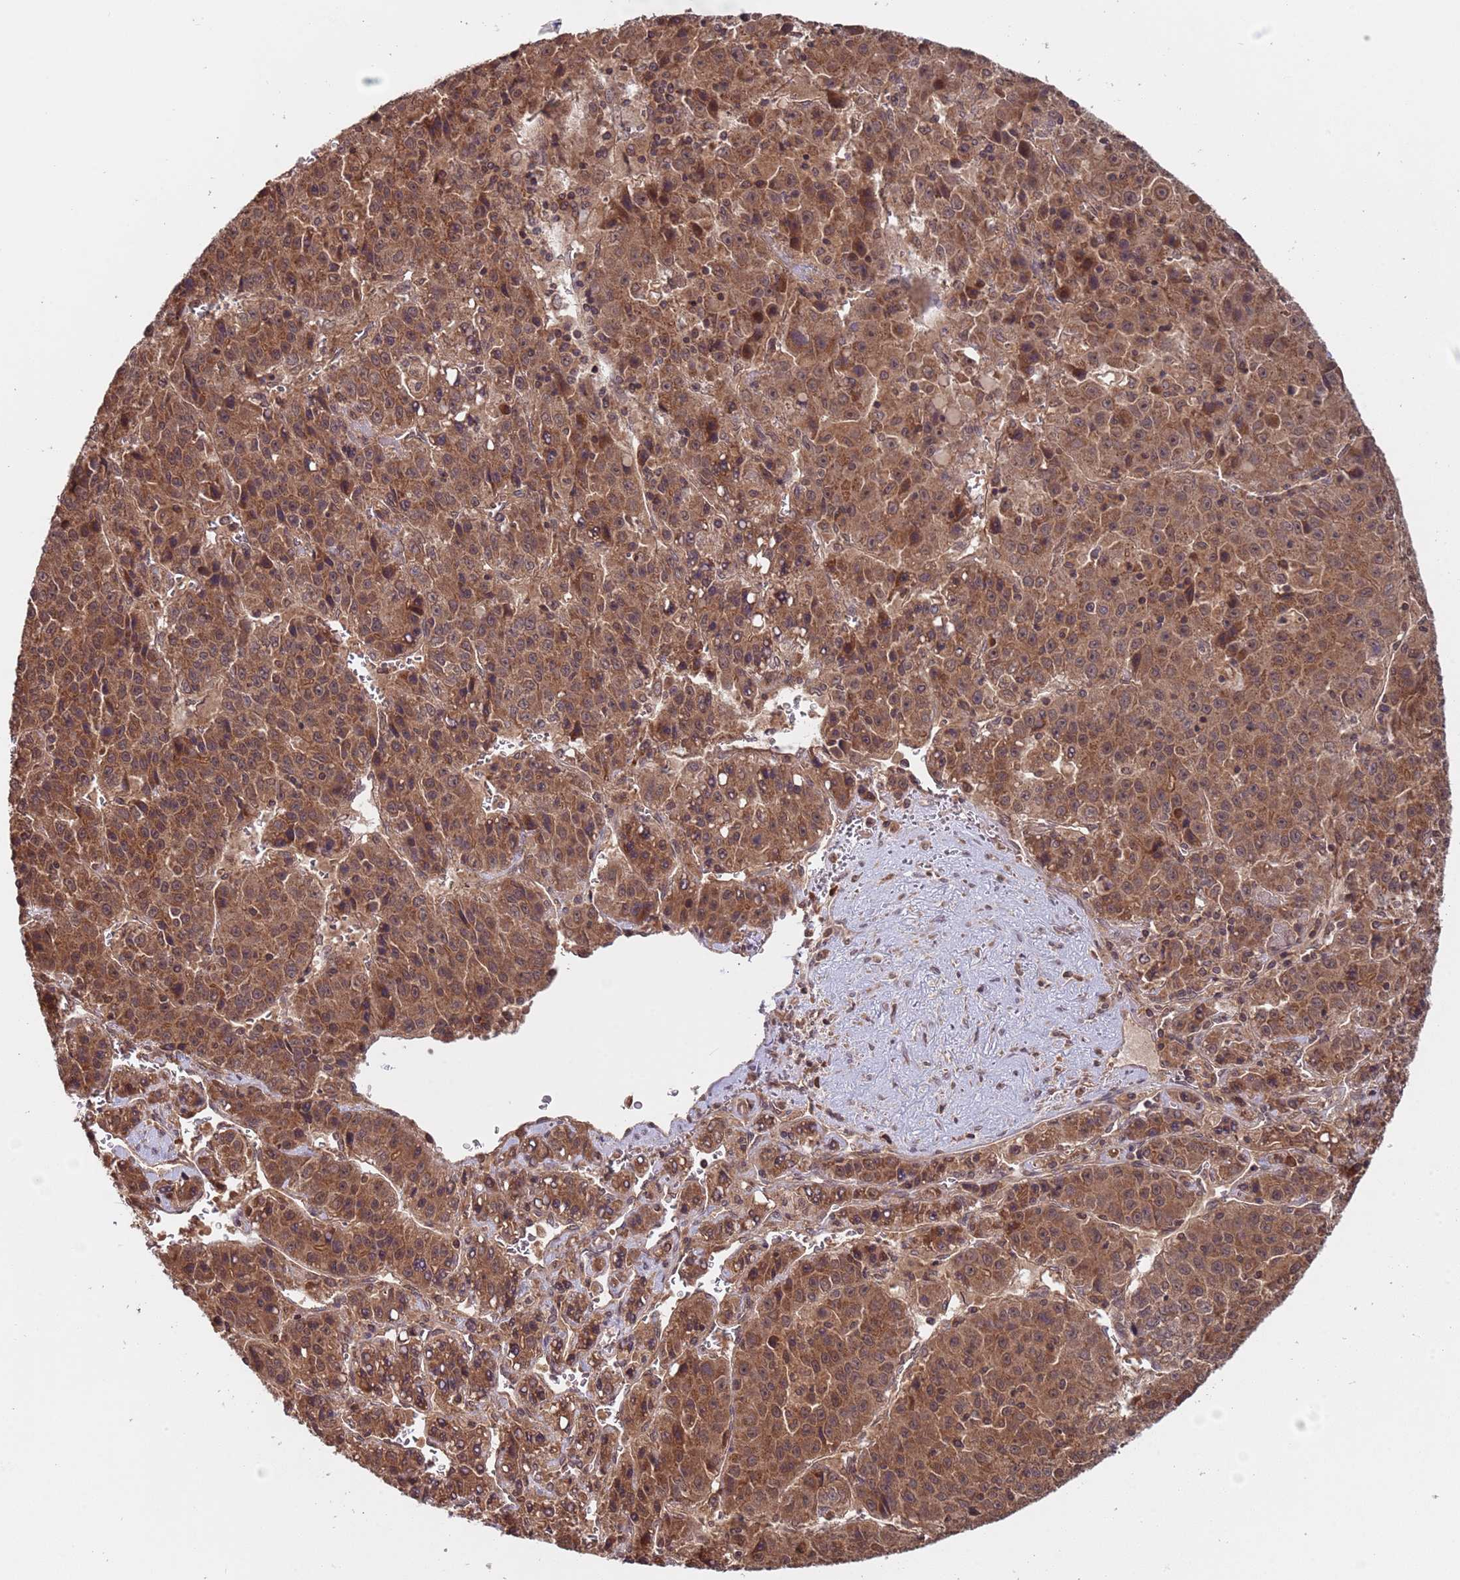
{"staining": {"intensity": "moderate", "quantity": ">75%", "location": "cytoplasmic/membranous,nuclear"}, "tissue": "liver cancer", "cell_type": "Tumor cells", "image_type": "cancer", "snomed": [{"axis": "morphology", "description": "Carcinoma, Hepatocellular, NOS"}, {"axis": "topography", "description": "Liver"}], "caption": "The photomicrograph displays a brown stain indicating the presence of a protein in the cytoplasmic/membranous and nuclear of tumor cells in liver hepatocellular carcinoma. (IHC, brightfield microscopy, high magnification).", "gene": "ERI1", "patient": {"sex": "female", "age": 53}}